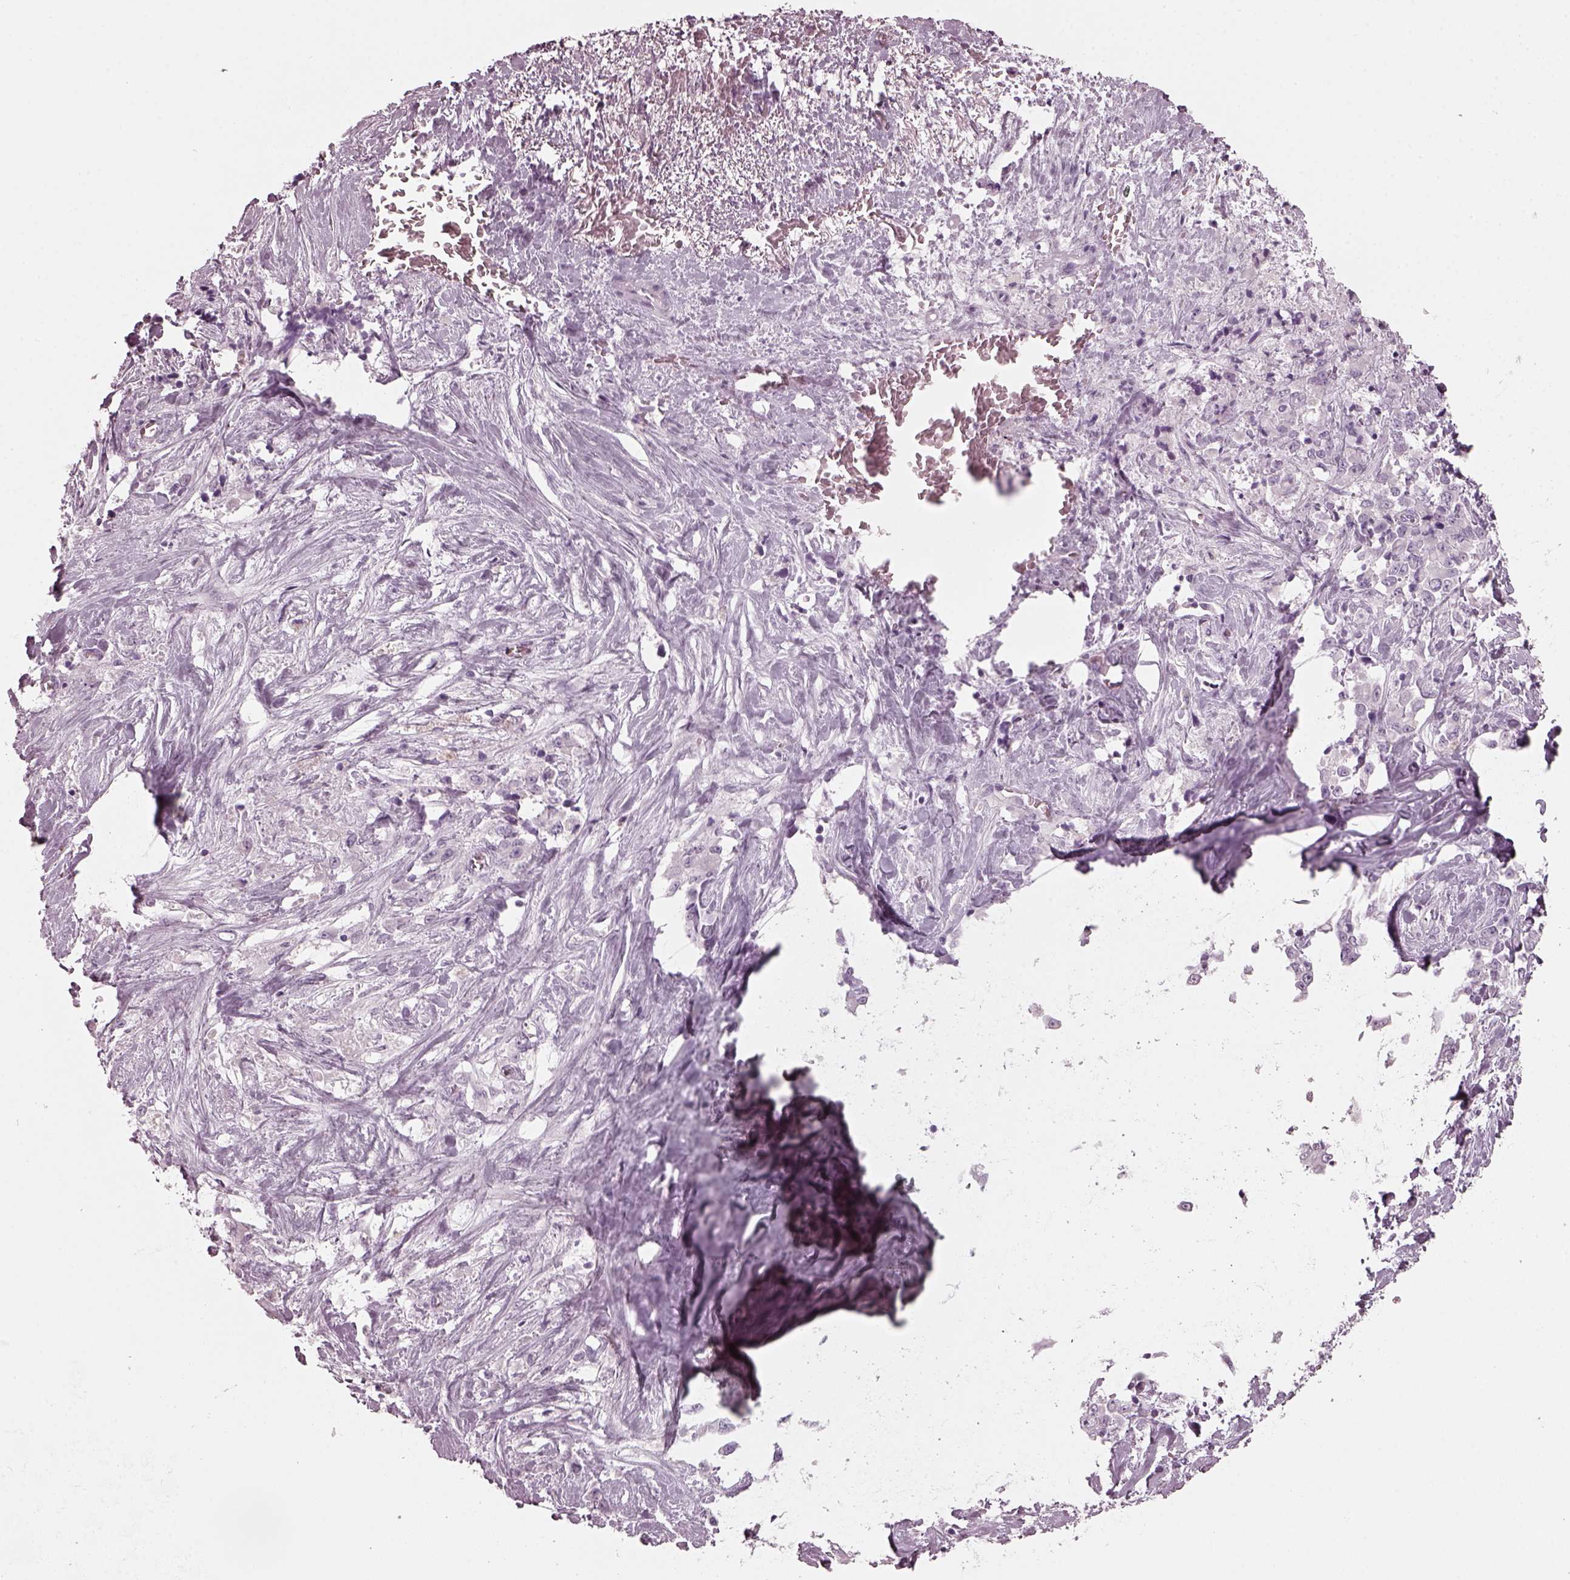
{"staining": {"intensity": "negative", "quantity": "none", "location": "none"}, "tissue": "stomach cancer", "cell_type": "Tumor cells", "image_type": "cancer", "snomed": [{"axis": "morphology", "description": "Adenocarcinoma, NOS"}, {"axis": "topography", "description": "Stomach"}], "caption": "High magnification brightfield microscopy of stomach cancer (adenocarcinoma) stained with DAB (3,3'-diaminobenzidine) (brown) and counterstained with hematoxylin (blue): tumor cells show no significant staining.", "gene": "RCVRN", "patient": {"sex": "female", "age": 76}}